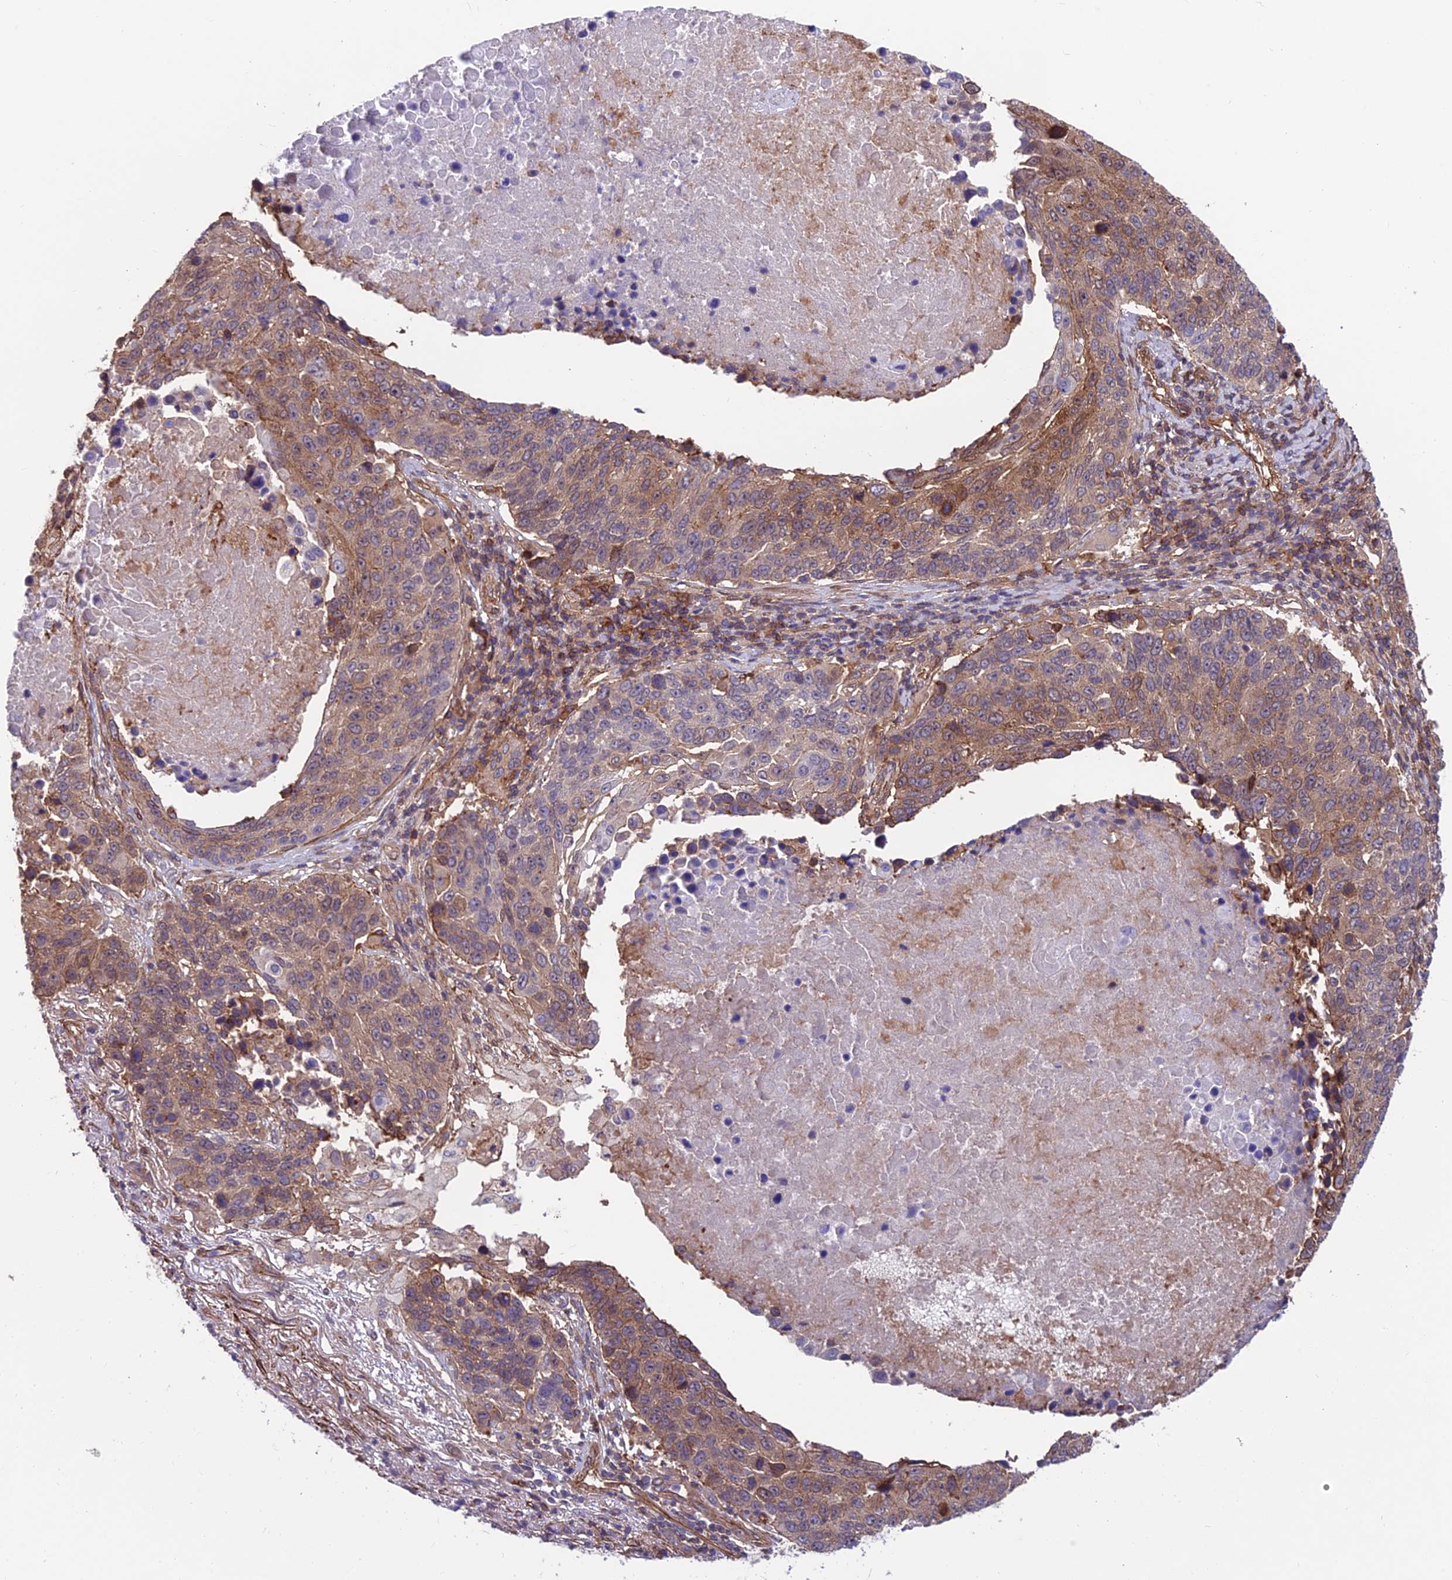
{"staining": {"intensity": "moderate", "quantity": ">75%", "location": "cytoplasmic/membranous"}, "tissue": "lung cancer", "cell_type": "Tumor cells", "image_type": "cancer", "snomed": [{"axis": "morphology", "description": "Normal tissue, NOS"}, {"axis": "morphology", "description": "Squamous cell carcinoma, NOS"}, {"axis": "topography", "description": "Lymph node"}, {"axis": "topography", "description": "Lung"}], "caption": "Immunohistochemical staining of squamous cell carcinoma (lung) shows moderate cytoplasmic/membranous protein expression in about >75% of tumor cells. (Brightfield microscopy of DAB IHC at high magnification).", "gene": "RTN4RL1", "patient": {"sex": "male", "age": 66}}